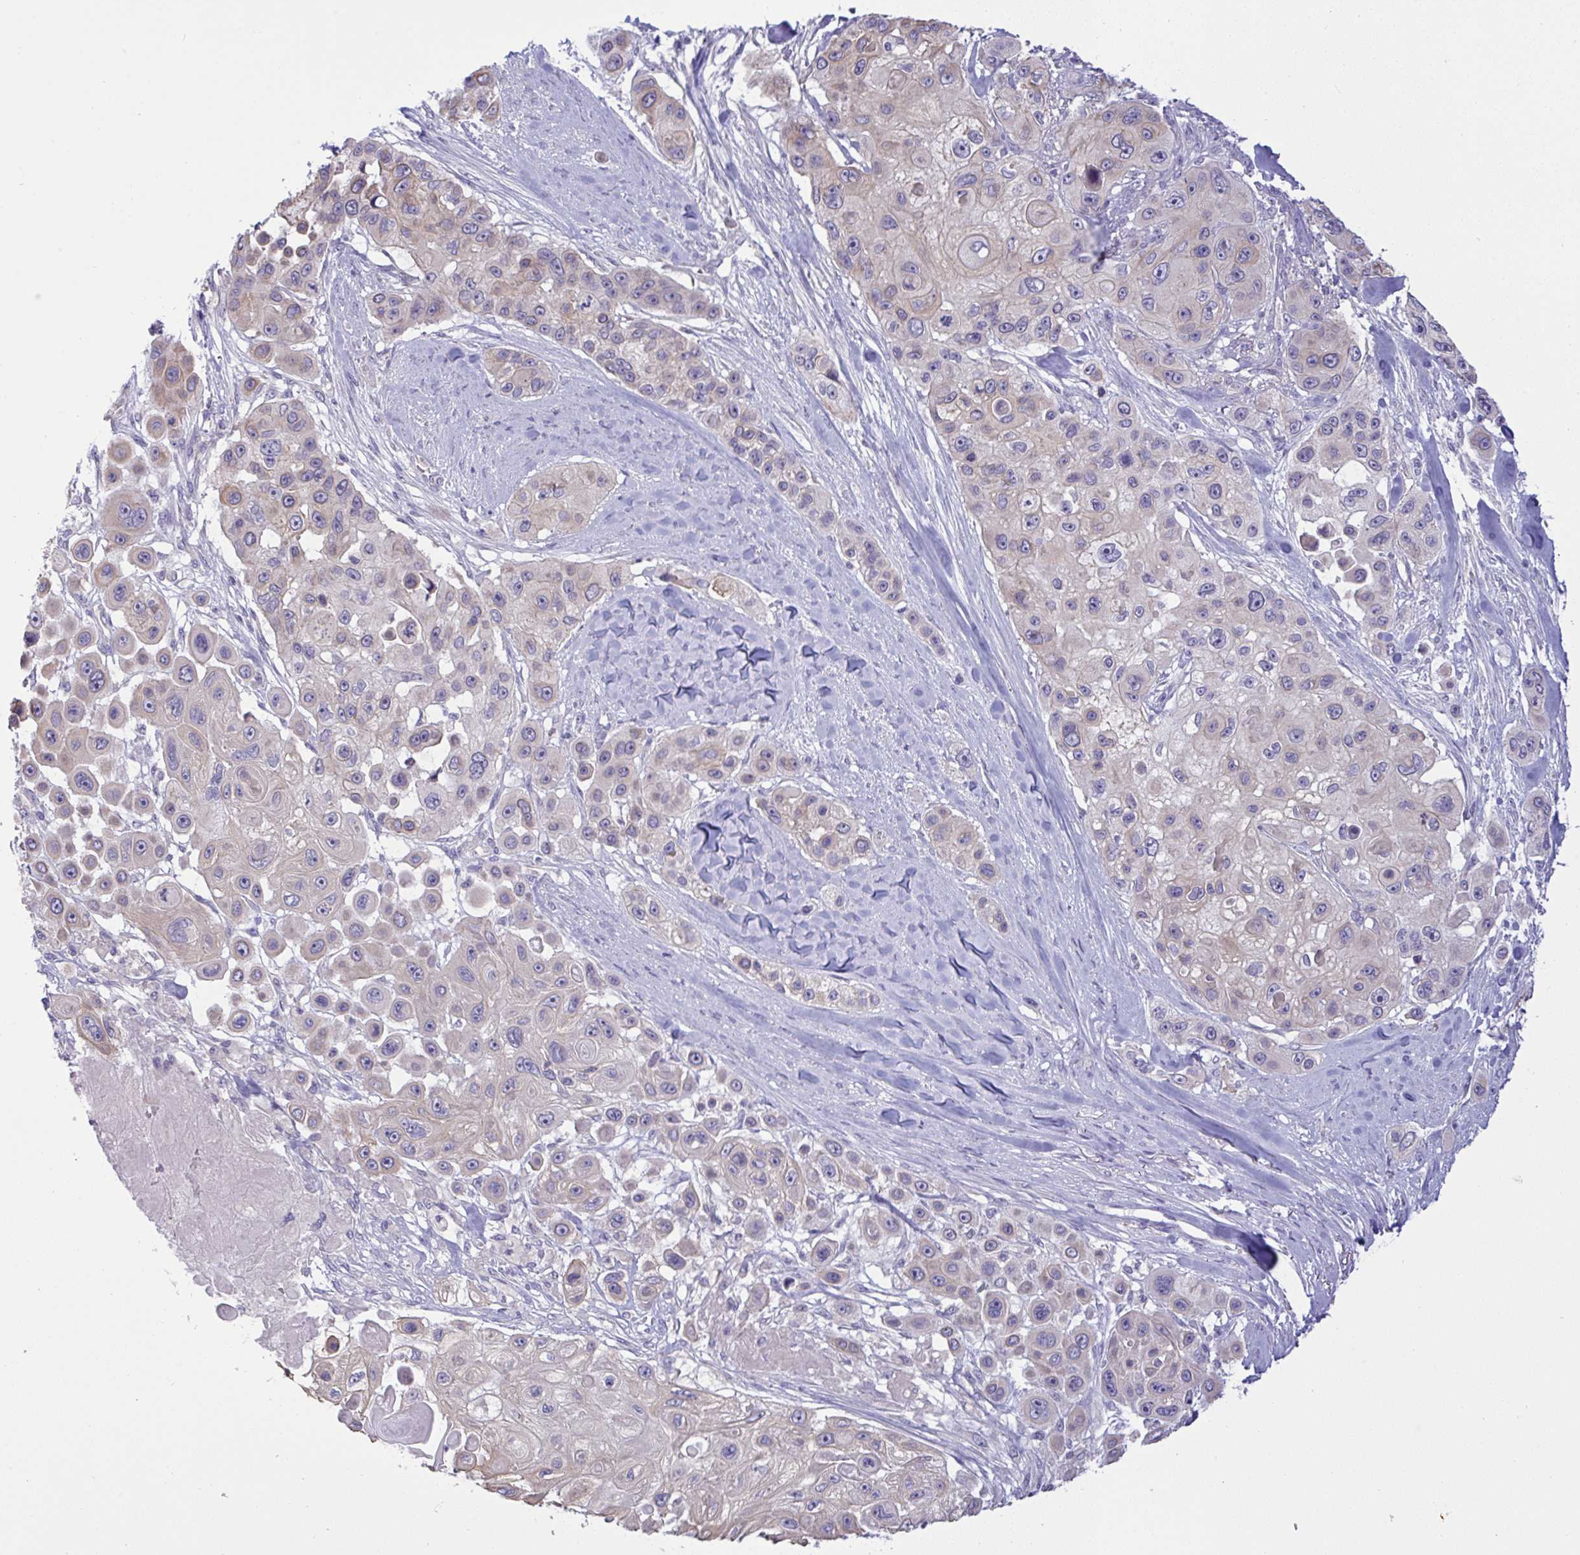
{"staining": {"intensity": "negative", "quantity": "none", "location": "none"}, "tissue": "skin cancer", "cell_type": "Tumor cells", "image_type": "cancer", "snomed": [{"axis": "morphology", "description": "Squamous cell carcinoma, NOS"}, {"axis": "topography", "description": "Skin"}], "caption": "Immunohistochemistry (IHC) histopathology image of neoplastic tissue: human skin cancer (squamous cell carcinoma) stained with DAB (3,3'-diaminobenzidine) demonstrates no significant protein positivity in tumor cells.", "gene": "TMEM41A", "patient": {"sex": "male", "age": 67}}